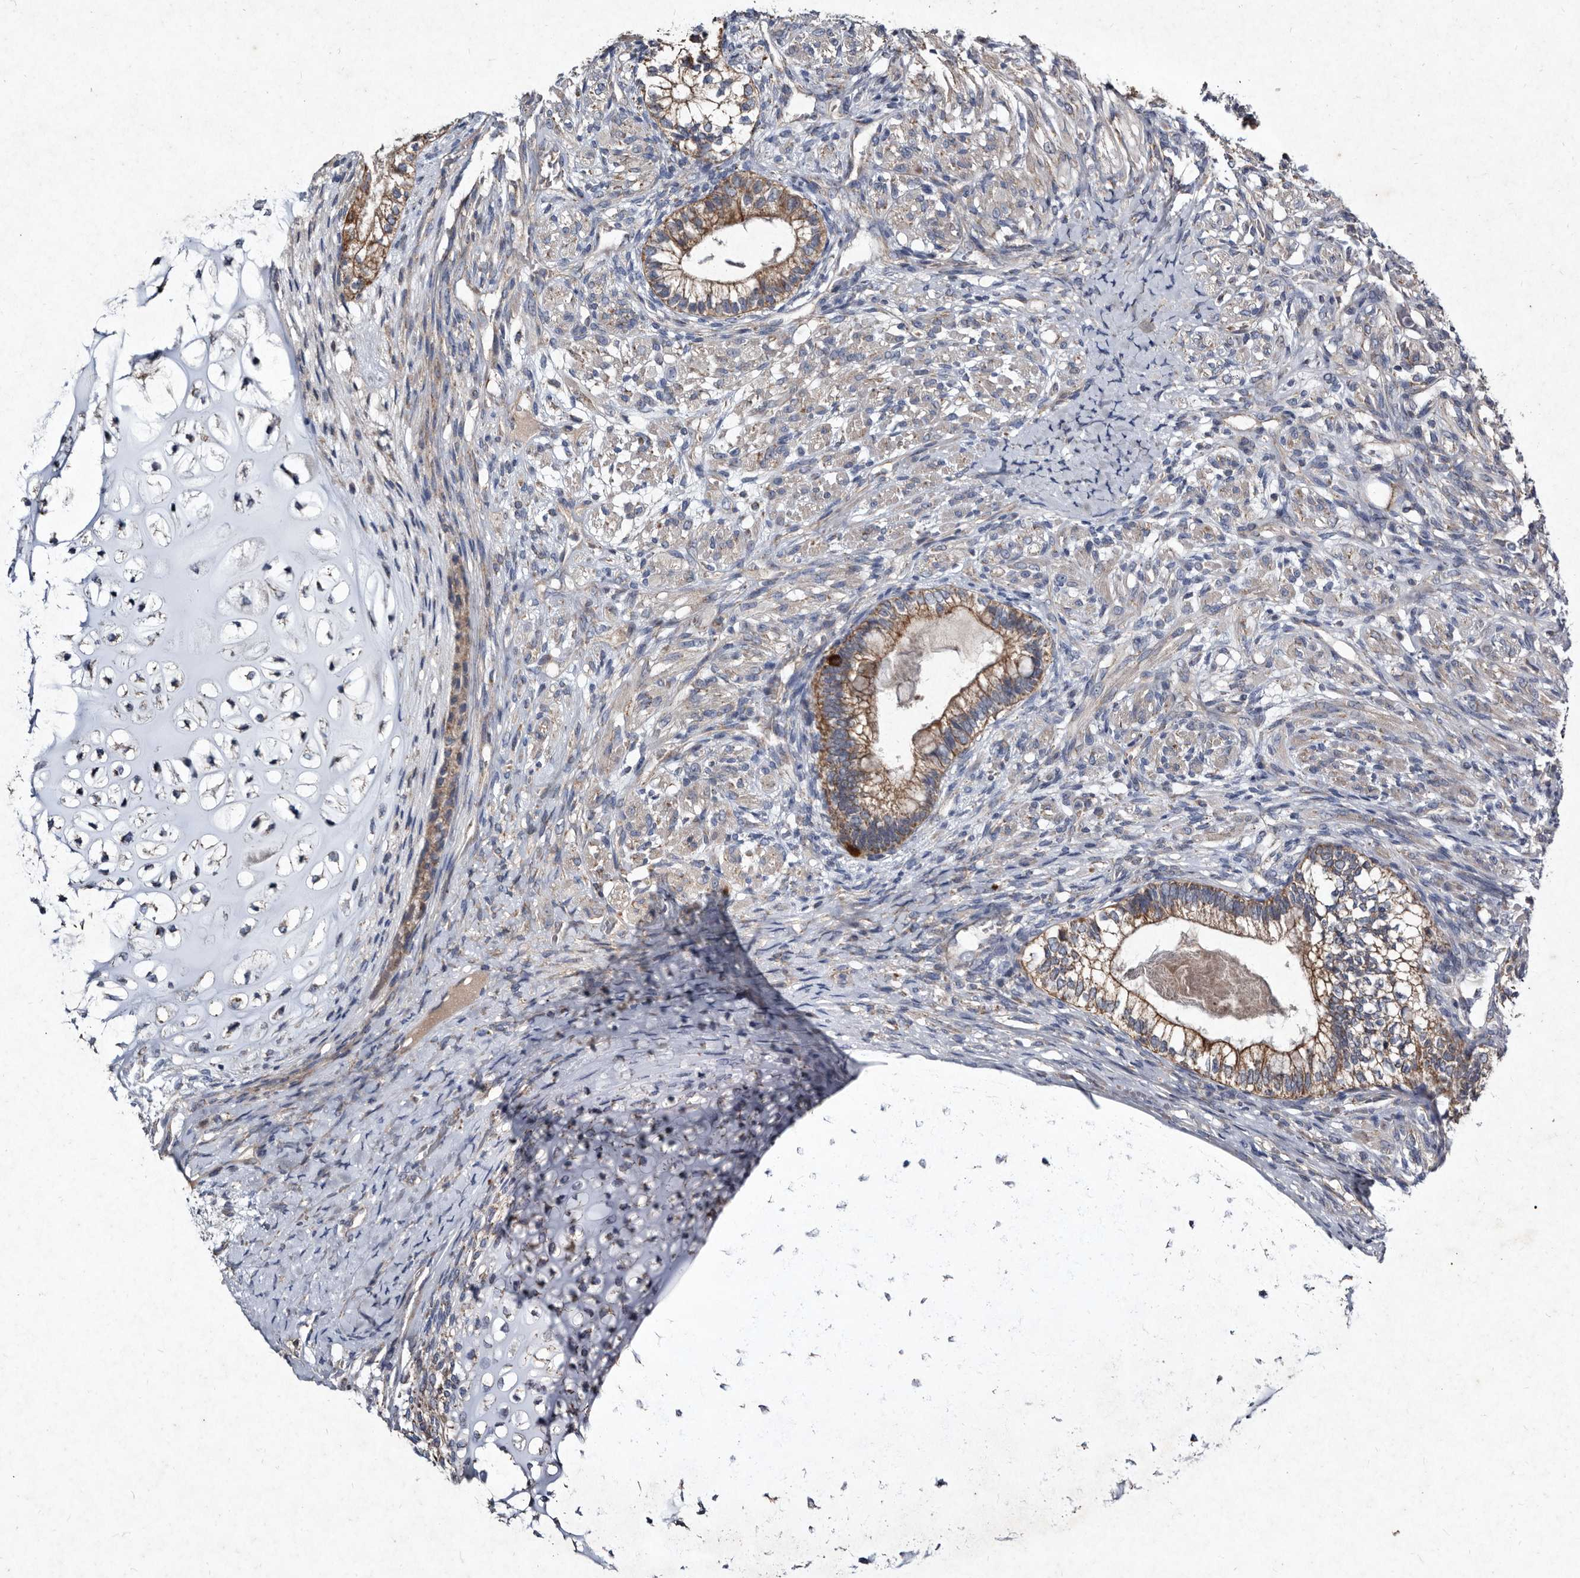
{"staining": {"intensity": "moderate", "quantity": ">75%", "location": "cytoplasmic/membranous"}, "tissue": "testis cancer", "cell_type": "Tumor cells", "image_type": "cancer", "snomed": [{"axis": "morphology", "description": "Seminoma, NOS"}, {"axis": "morphology", "description": "Carcinoma, Embryonal, NOS"}, {"axis": "topography", "description": "Testis"}], "caption": "Testis cancer (seminoma) stained for a protein (brown) reveals moderate cytoplasmic/membranous positive staining in approximately >75% of tumor cells.", "gene": "YPEL3", "patient": {"sex": "male", "age": 28}}